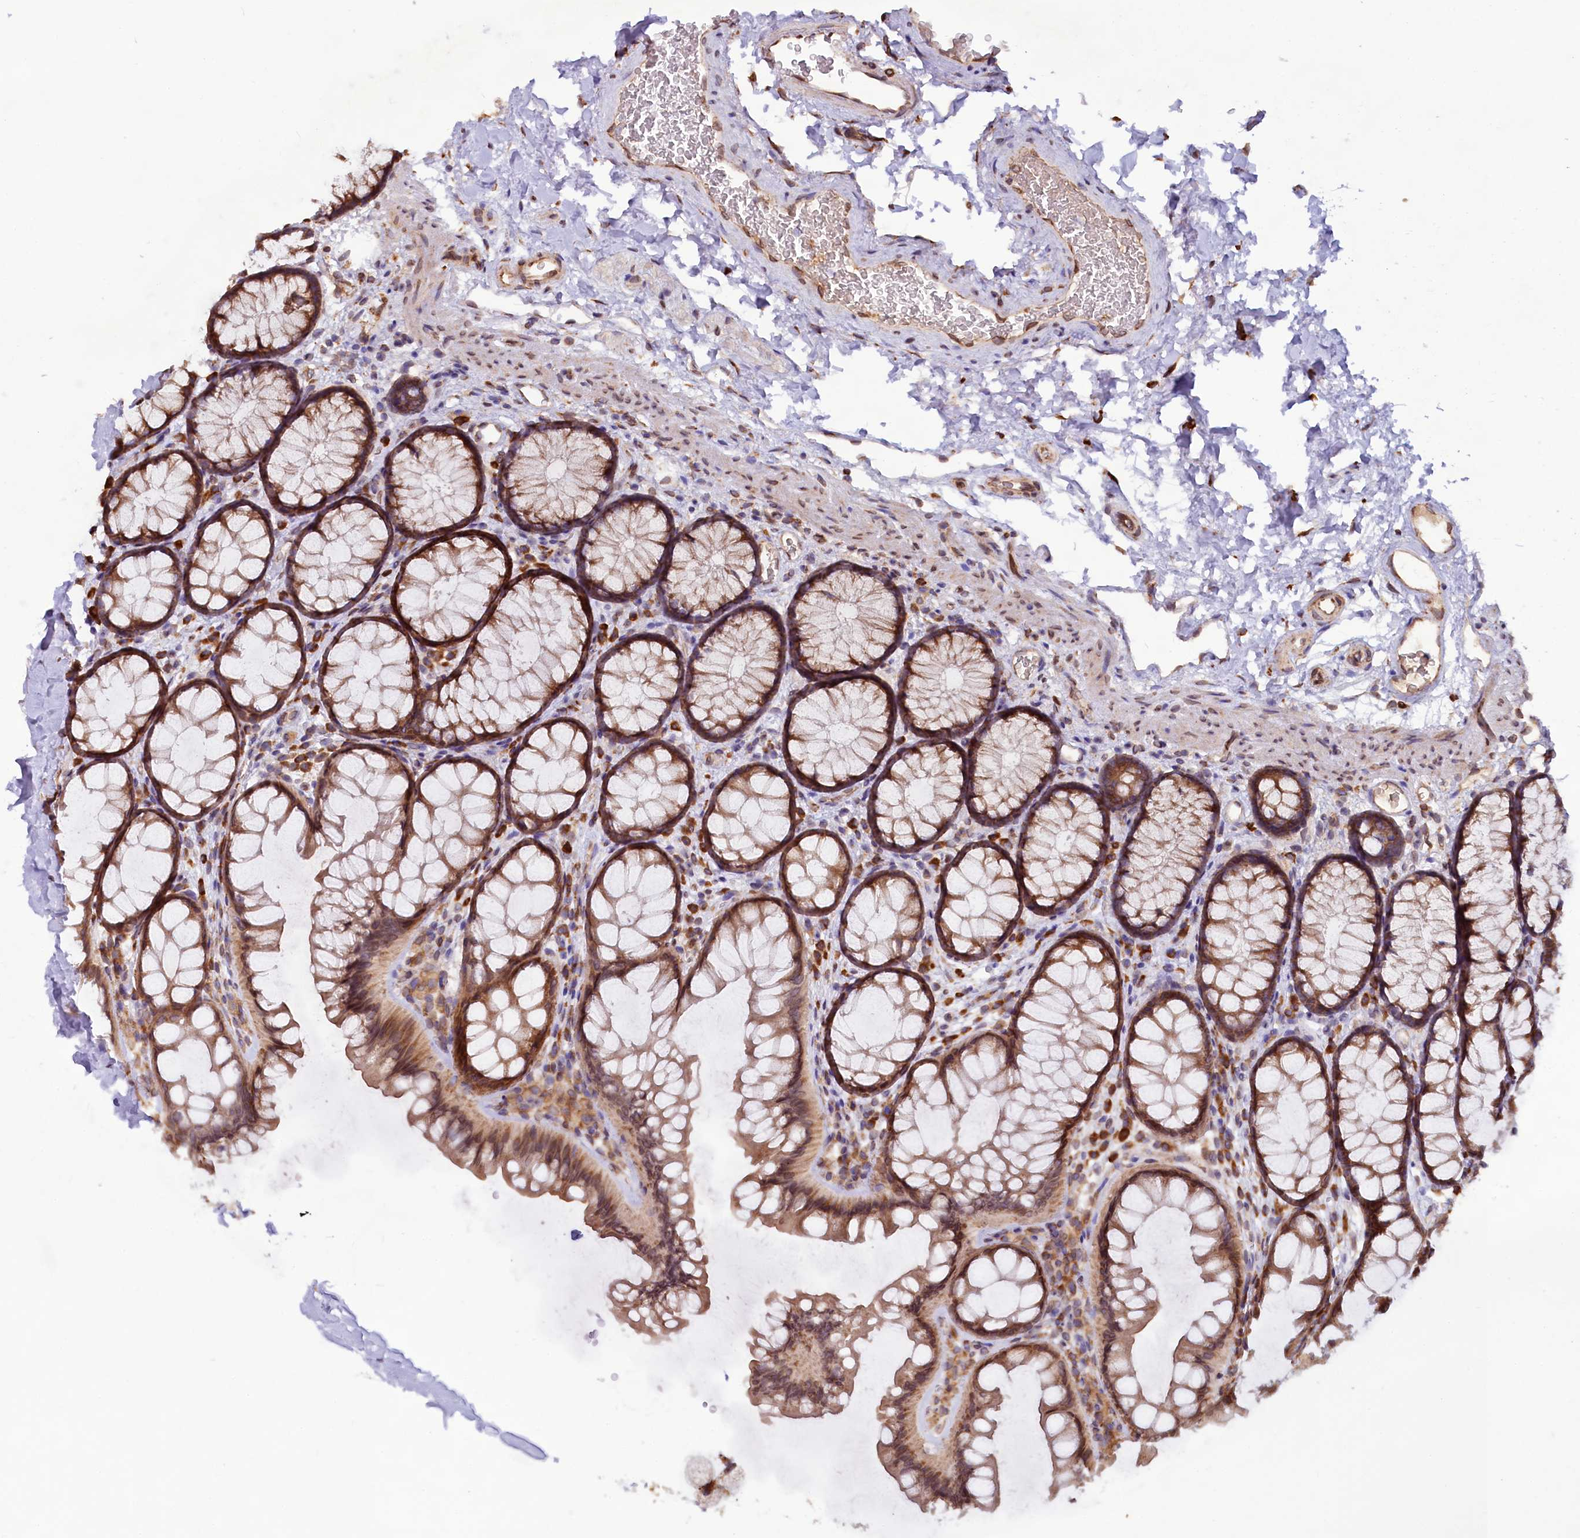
{"staining": {"intensity": "moderate", "quantity": "25%-75%", "location": "cytoplasmic/membranous"}, "tissue": "colon", "cell_type": "Endothelial cells", "image_type": "normal", "snomed": [{"axis": "morphology", "description": "Normal tissue, NOS"}, {"axis": "topography", "description": "Colon"}], "caption": "Protein positivity by IHC reveals moderate cytoplasmic/membranous staining in about 25%-75% of endothelial cells in normal colon.", "gene": "TBC1D19", "patient": {"sex": "female", "age": 82}}